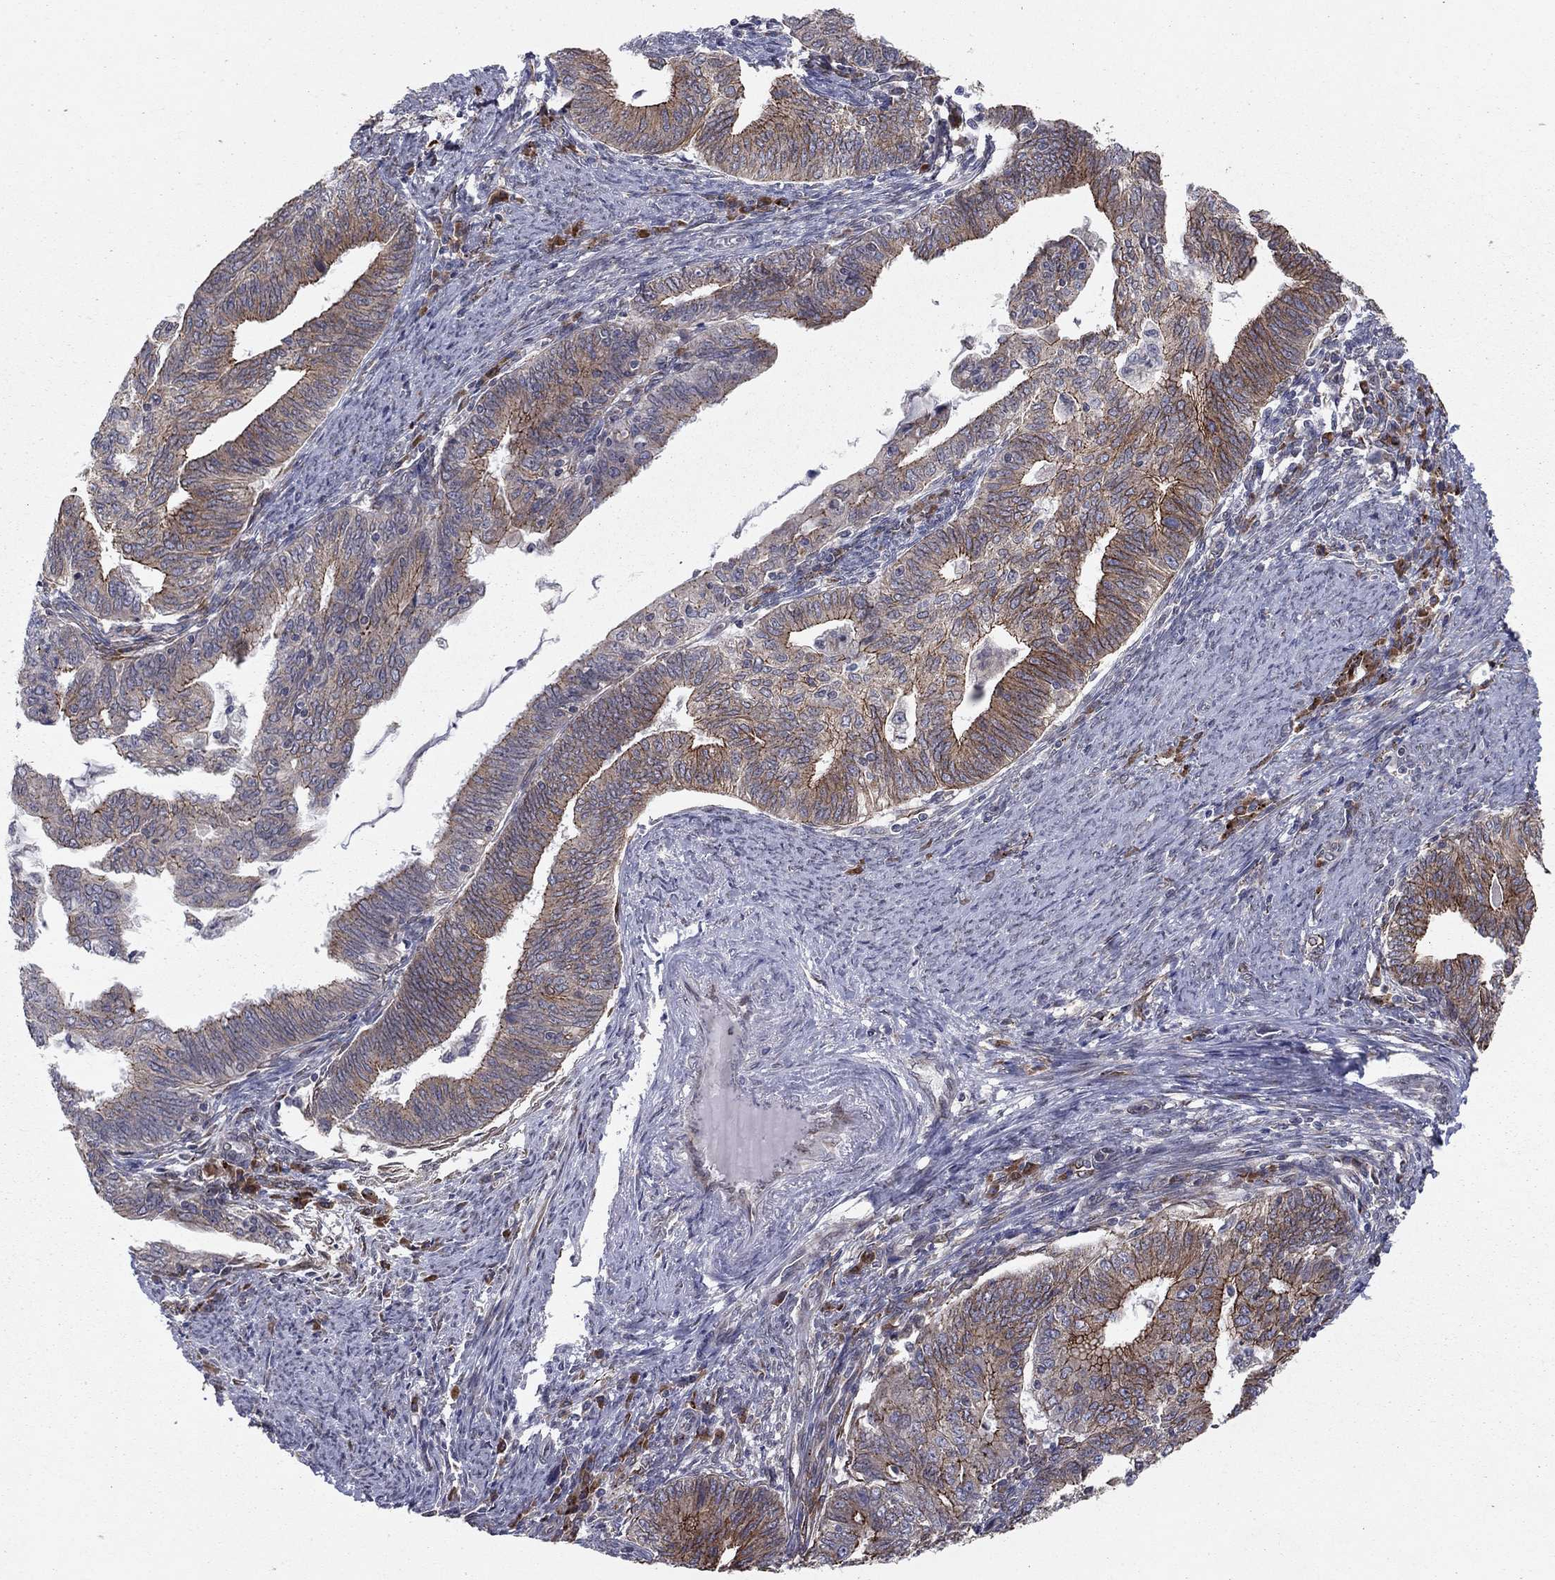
{"staining": {"intensity": "strong", "quantity": "25%-75%", "location": "cytoplasmic/membranous"}, "tissue": "endometrial cancer", "cell_type": "Tumor cells", "image_type": "cancer", "snomed": [{"axis": "morphology", "description": "Adenocarcinoma, NOS"}, {"axis": "topography", "description": "Endometrium"}], "caption": "Immunohistochemistry of endometrial cancer exhibits high levels of strong cytoplasmic/membranous positivity in about 25%-75% of tumor cells.", "gene": "YIF1A", "patient": {"sex": "female", "age": 82}}